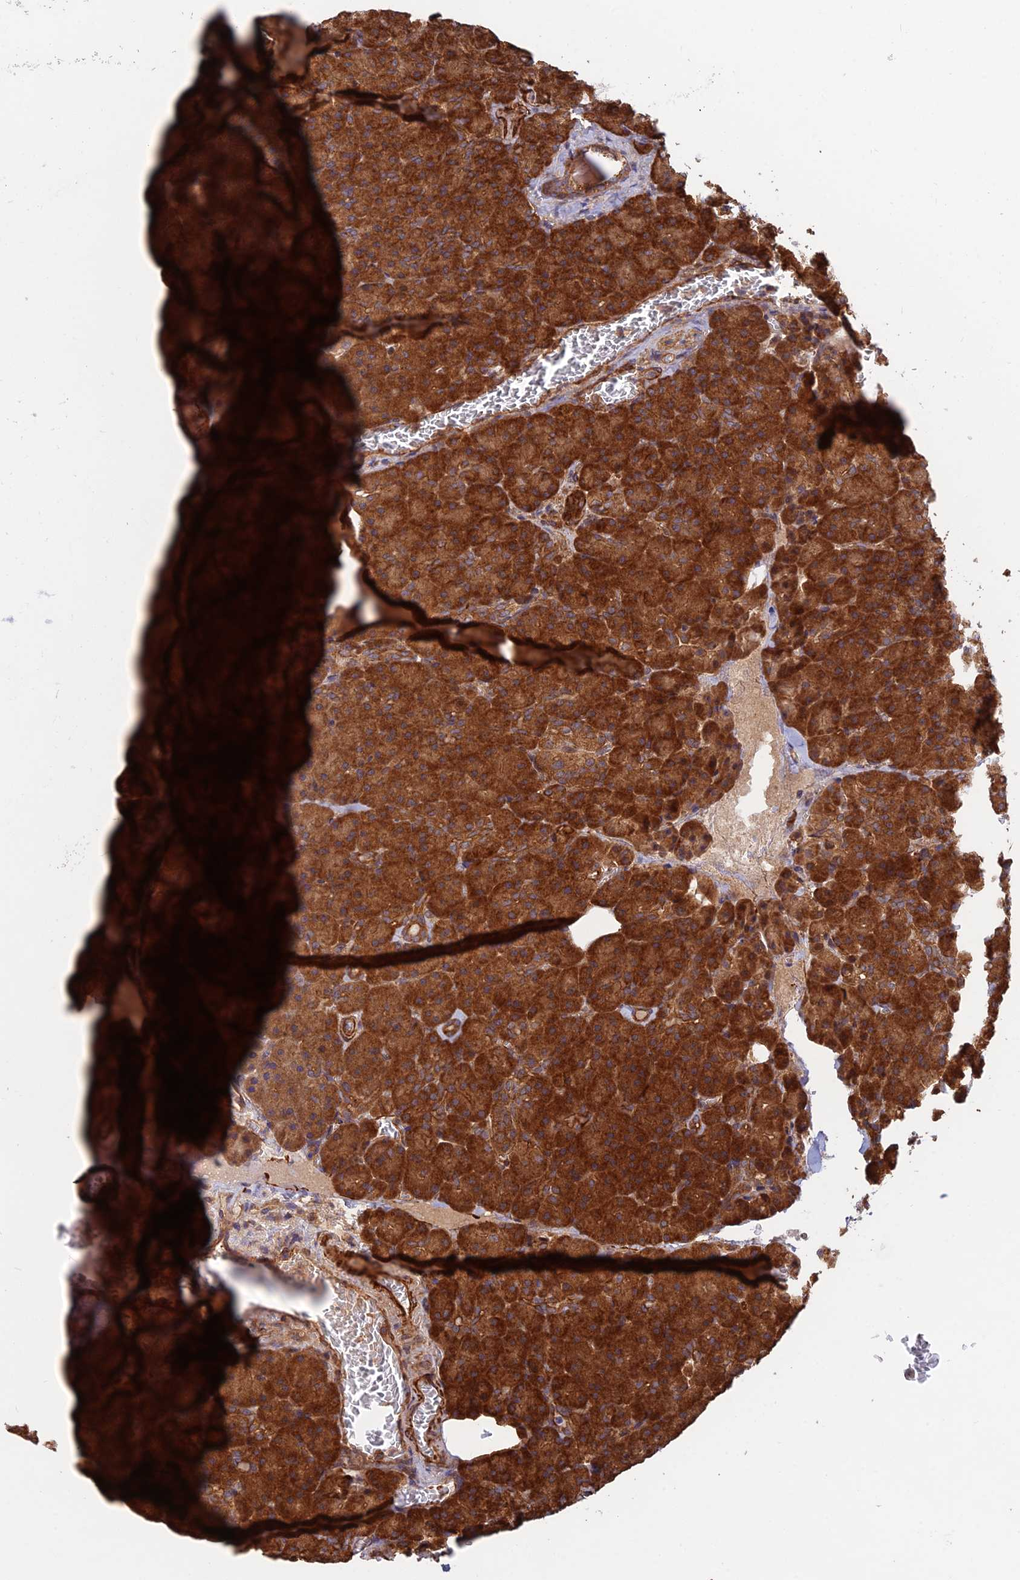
{"staining": {"intensity": "strong", "quantity": ">75%", "location": "cytoplasmic/membranous"}, "tissue": "pancreas", "cell_type": "Exocrine glandular cells", "image_type": "normal", "snomed": [{"axis": "morphology", "description": "Normal tissue, NOS"}, {"axis": "topography", "description": "Pancreas"}], "caption": "An immunohistochemistry photomicrograph of unremarkable tissue is shown. Protein staining in brown highlights strong cytoplasmic/membranous positivity in pancreas within exocrine glandular cells. (DAB IHC, brown staining for protein, blue staining for nuclei).", "gene": "RELCH", "patient": {"sex": "female", "age": 74}}